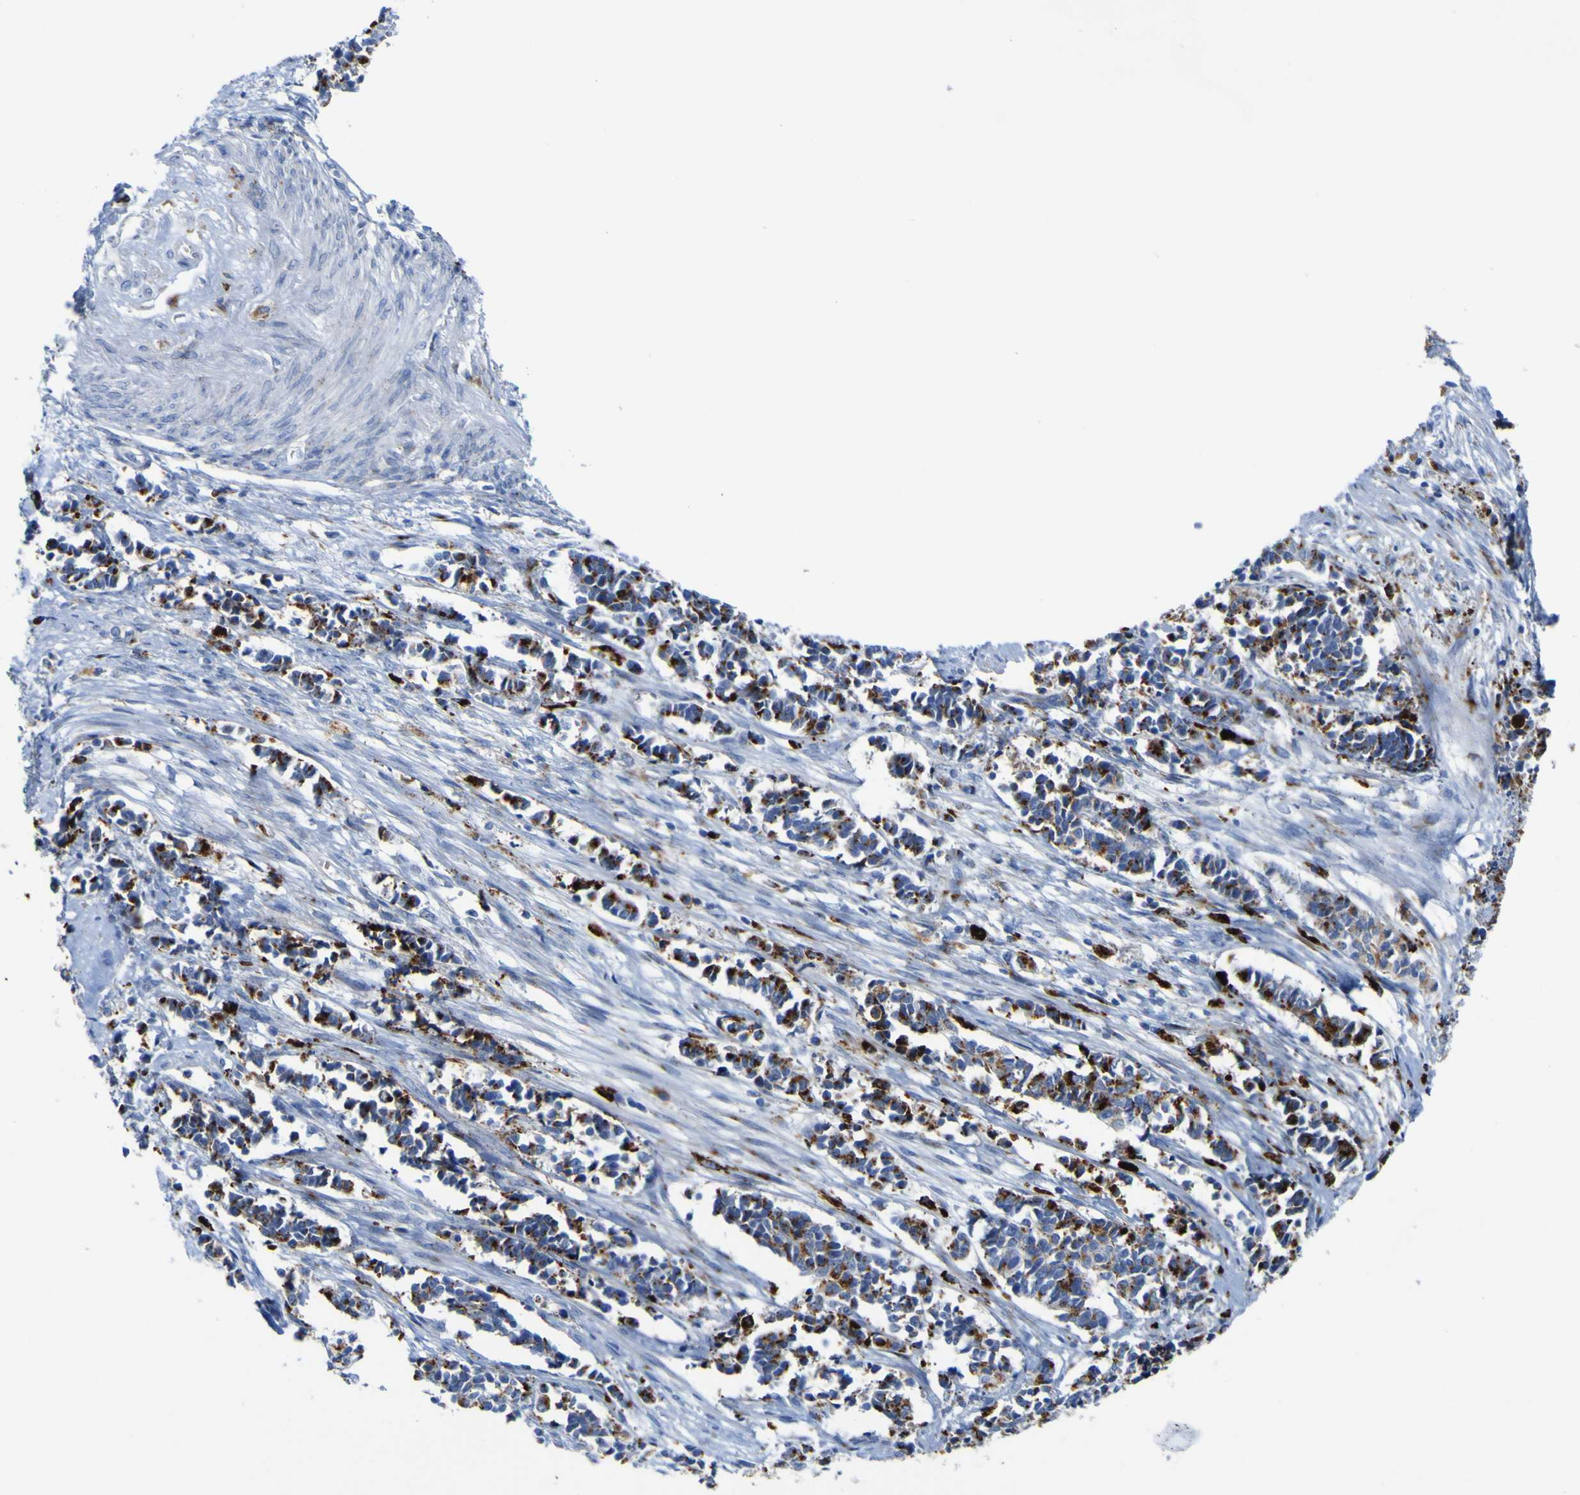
{"staining": {"intensity": "strong", "quantity": "25%-75%", "location": "cytoplasmic/membranous"}, "tissue": "cervical cancer", "cell_type": "Tumor cells", "image_type": "cancer", "snomed": [{"axis": "morphology", "description": "Normal tissue, NOS"}, {"axis": "morphology", "description": "Squamous cell carcinoma, NOS"}, {"axis": "topography", "description": "Cervix"}], "caption": "IHC histopathology image of neoplastic tissue: cervical squamous cell carcinoma stained using immunohistochemistry exhibits high levels of strong protein expression localized specifically in the cytoplasmic/membranous of tumor cells, appearing as a cytoplasmic/membranous brown color.", "gene": "PTPRF", "patient": {"sex": "female", "age": 35}}